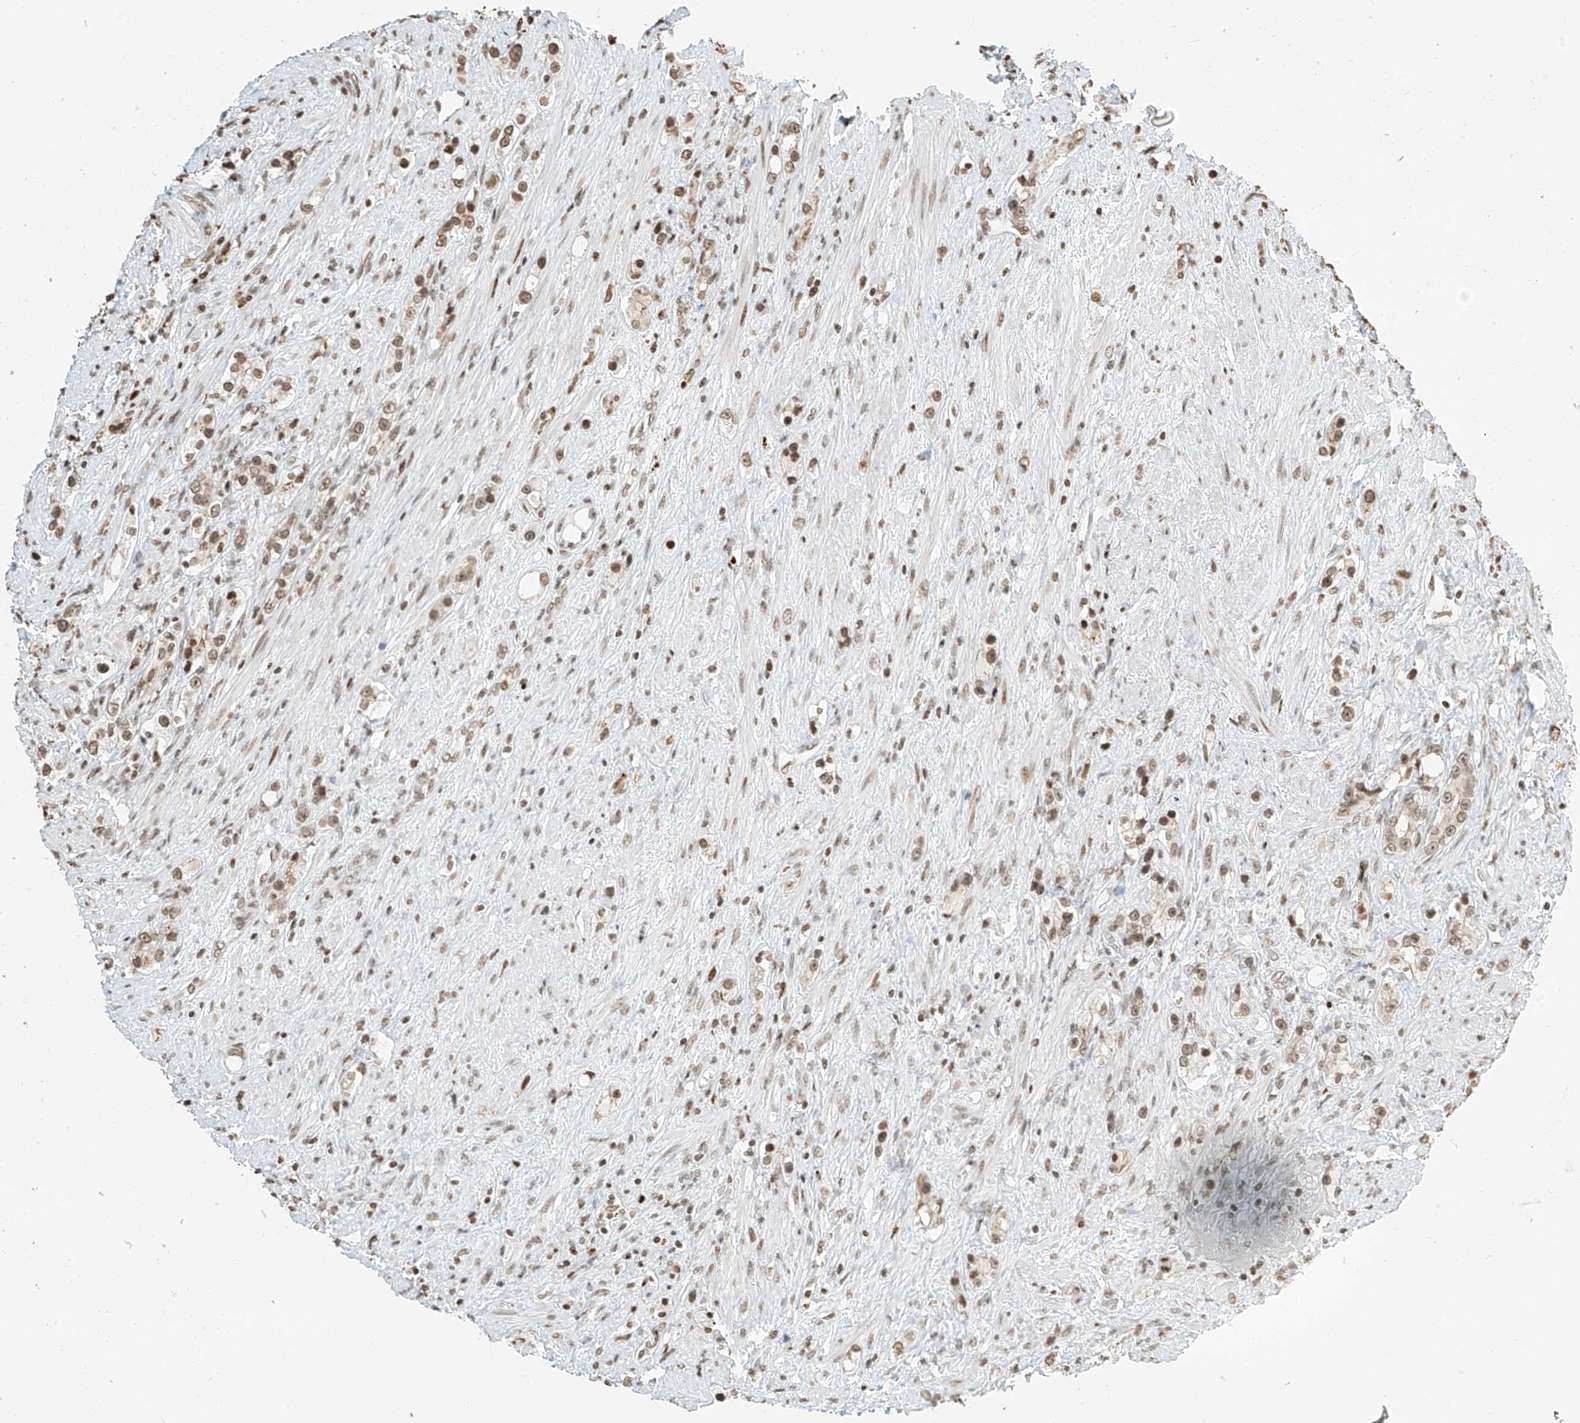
{"staining": {"intensity": "moderate", "quantity": ">75%", "location": "nuclear"}, "tissue": "prostate cancer", "cell_type": "Tumor cells", "image_type": "cancer", "snomed": [{"axis": "morphology", "description": "Adenocarcinoma, High grade"}, {"axis": "topography", "description": "Prostate"}], "caption": "The immunohistochemical stain highlights moderate nuclear positivity in tumor cells of prostate cancer tissue. The staining was performed using DAB, with brown indicating positive protein expression. Nuclei are stained blue with hematoxylin.", "gene": "C17orf58", "patient": {"sex": "male", "age": 63}}